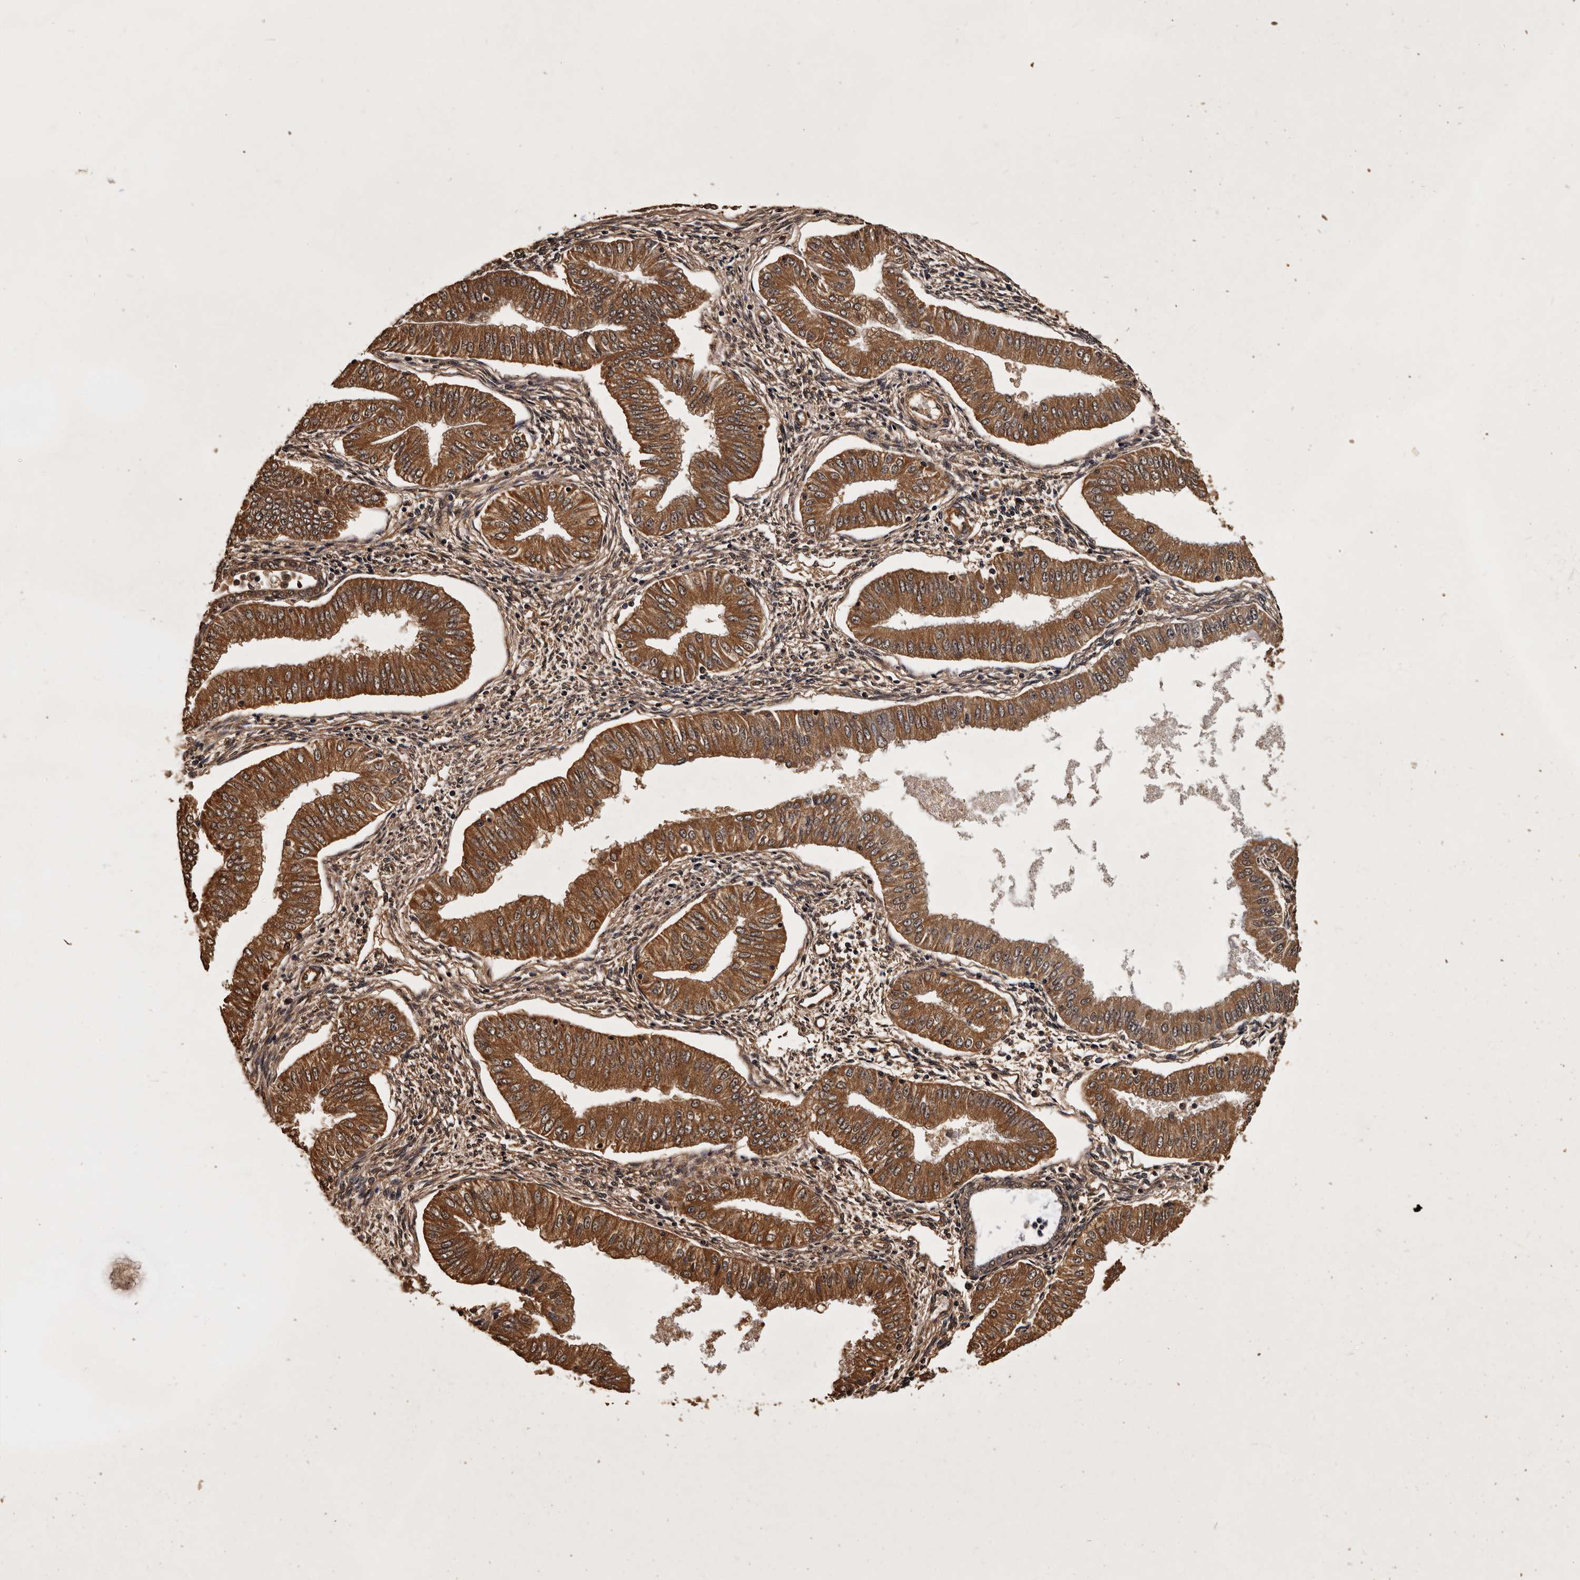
{"staining": {"intensity": "strong", "quantity": ">75%", "location": "cytoplasmic/membranous"}, "tissue": "endometrial cancer", "cell_type": "Tumor cells", "image_type": "cancer", "snomed": [{"axis": "morphology", "description": "Normal tissue, NOS"}, {"axis": "morphology", "description": "Adenocarcinoma, NOS"}, {"axis": "topography", "description": "Endometrium"}], "caption": "Tumor cells demonstrate strong cytoplasmic/membranous staining in approximately >75% of cells in adenocarcinoma (endometrial). The protein of interest is stained brown, and the nuclei are stained in blue (DAB IHC with brightfield microscopy, high magnification).", "gene": "PARS2", "patient": {"sex": "female", "age": 53}}